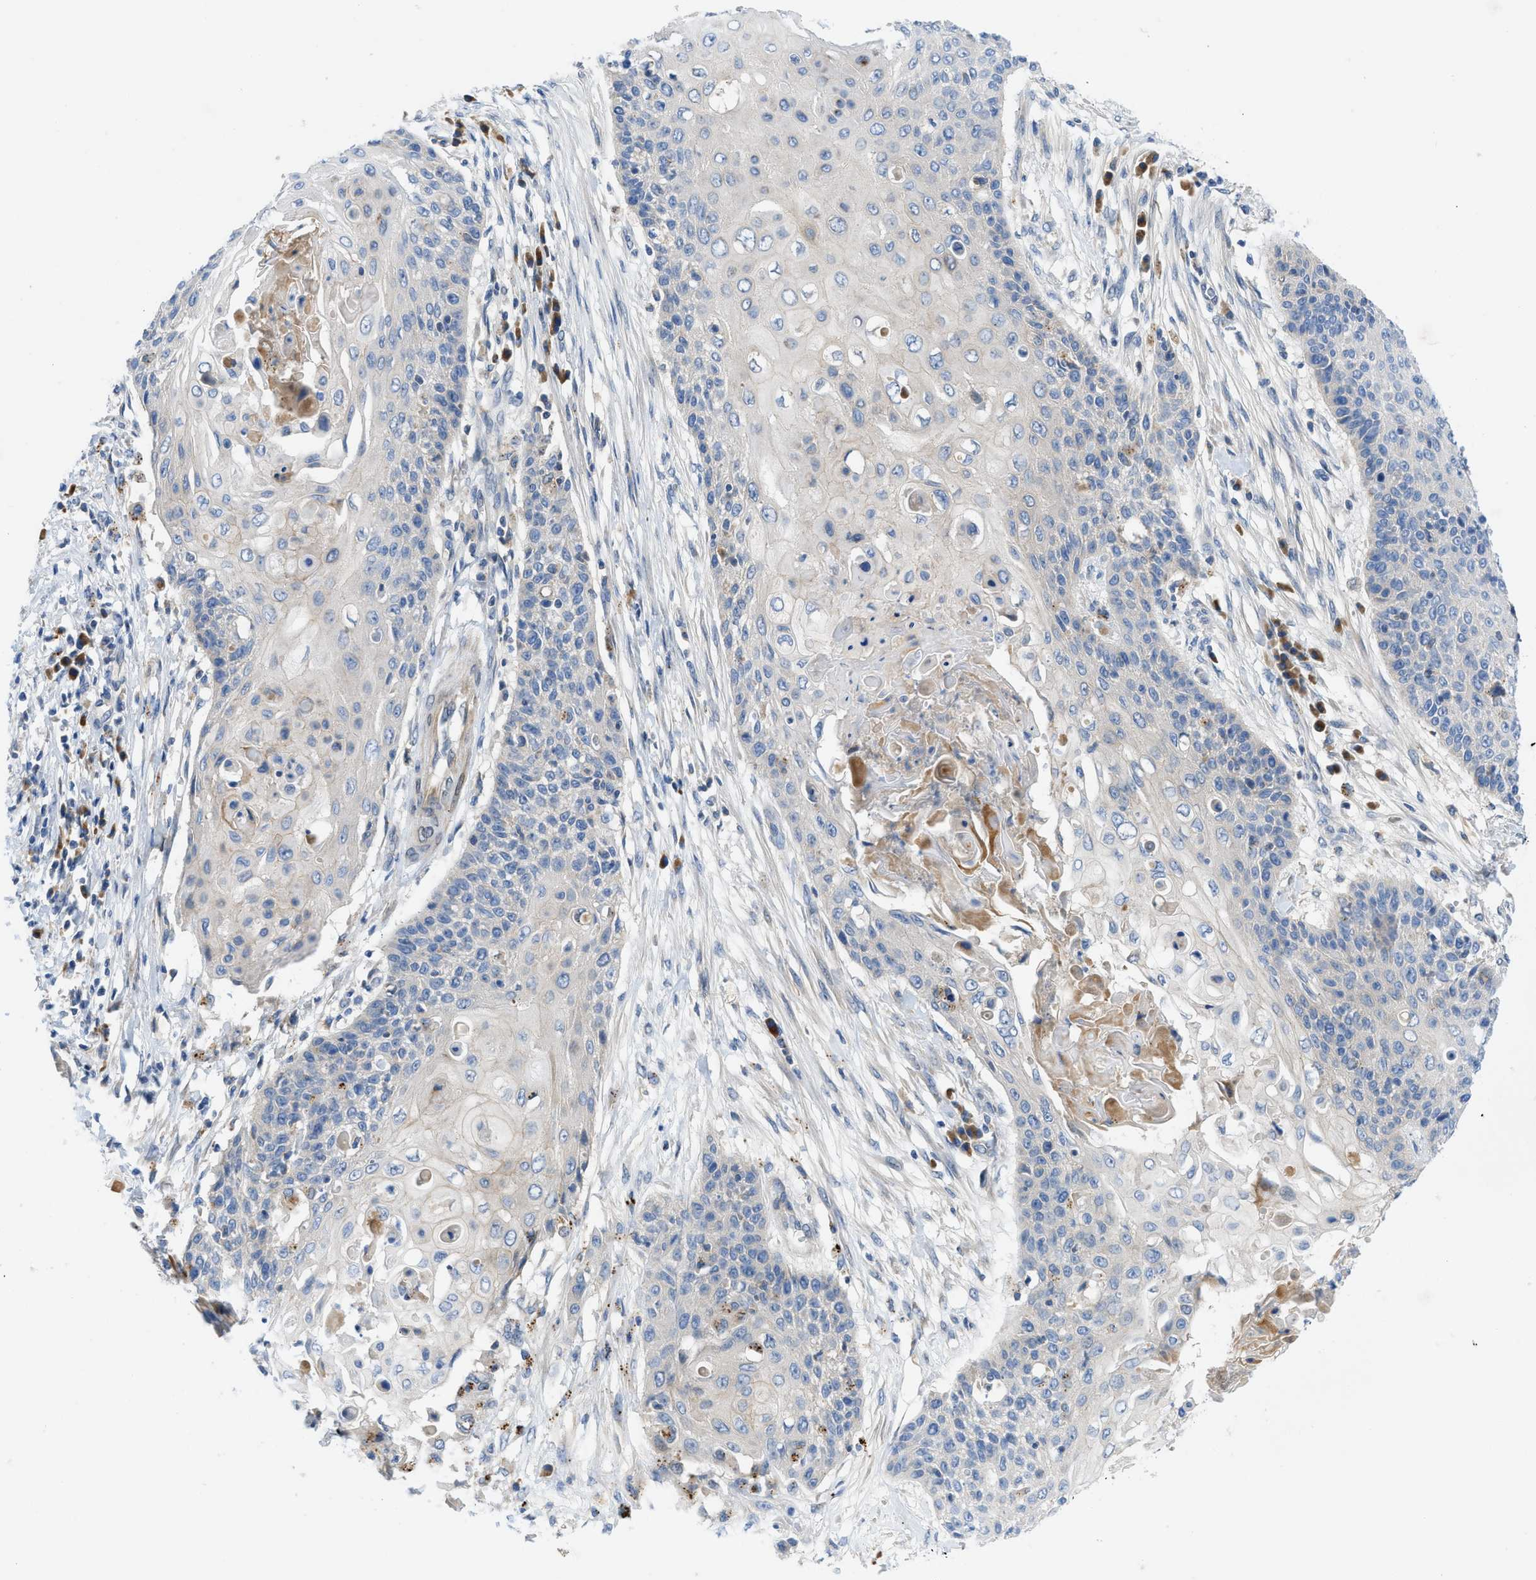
{"staining": {"intensity": "negative", "quantity": "none", "location": "none"}, "tissue": "cervical cancer", "cell_type": "Tumor cells", "image_type": "cancer", "snomed": [{"axis": "morphology", "description": "Squamous cell carcinoma, NOS"}, {"axis": "topography", "description": "Cervix"}], "caption": "Tumor cells show no significant protein expression in cervical squamous cell carcinoma.", "gene": "TMEM248", "patient": {"sex": "female", "age": 39}}